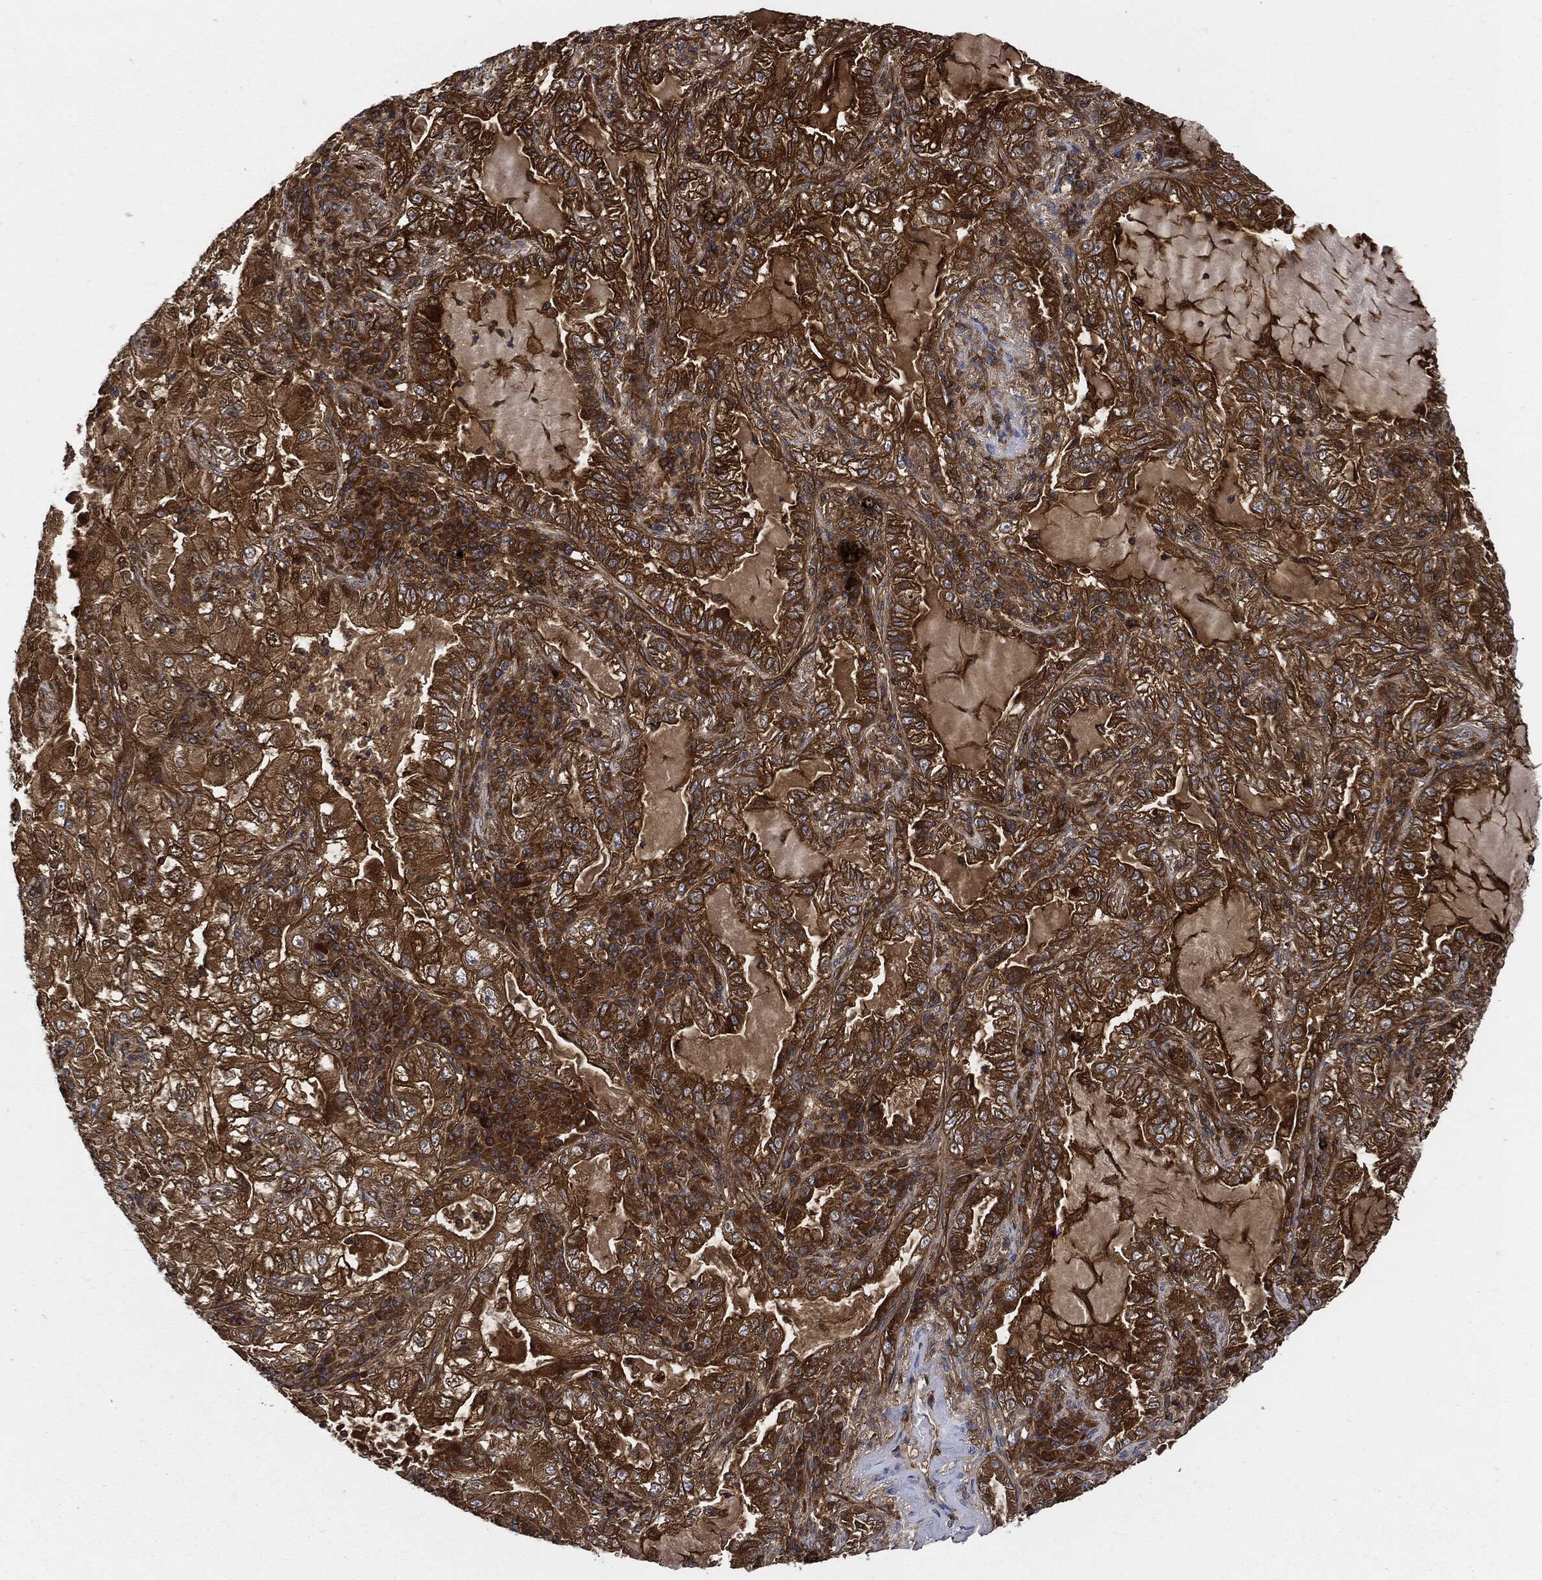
{"staining": {"intensity": "strong", "quantity": ">75%", "location": "cytoplasmic/membranous"}, "tissue": "lung cancer", "cell_type": "Tumor cells", "image_type": "cancer", "snomed": [{"axis": "morphology", "description": "Adenocarcinoma, NOS"}, {"axis": "topography", "description": "Lung"}], "caption": "Lung cancer stained for a protein (brown) displays strong cytoplasmic/membranous positive positivity in about >75% of tumor cells.", "gene": "XPNPEP1", "patient": {"sex": "female", "age": 73}}